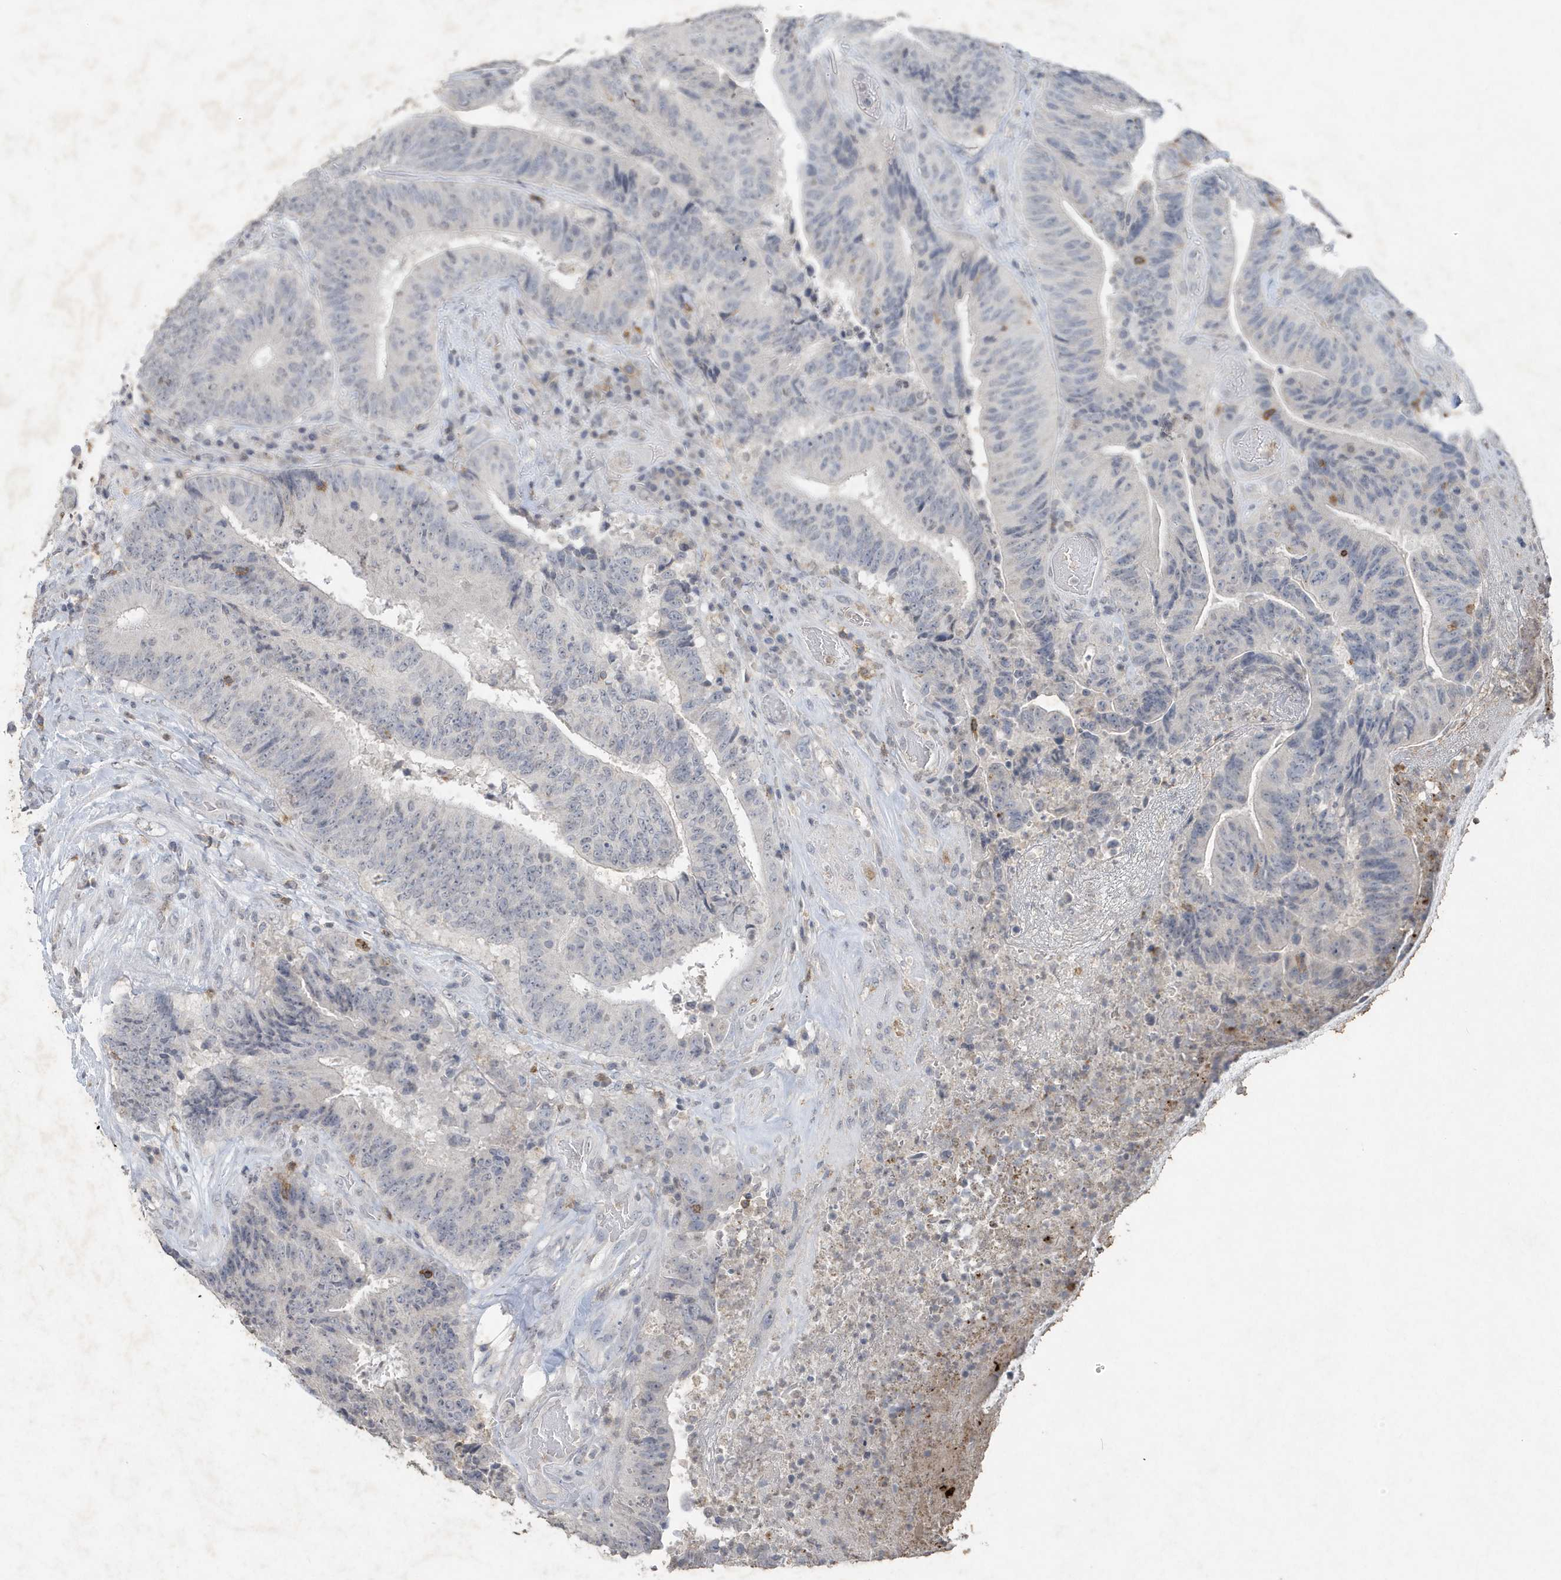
{"staining": {"intensity": "negative", "quantity": "none", "location": "none"}, "tissue": "colorectal cancer", "cell_type": "Tumor cells", "image_type": "cancer", "snomed": [{"axis": "morphology", "description": "Adenocarcinoma, NOS"}, {"axis": "topography", "description": "Rectum"}], "caption": "This is an immunohistochemistry (IHC) histopathology image of colorectal cancer (adenocarcinoma). There is no expression in tumor cells.", "gene": "PDCD1", "patient": {"sex": "male", "age": 72}}